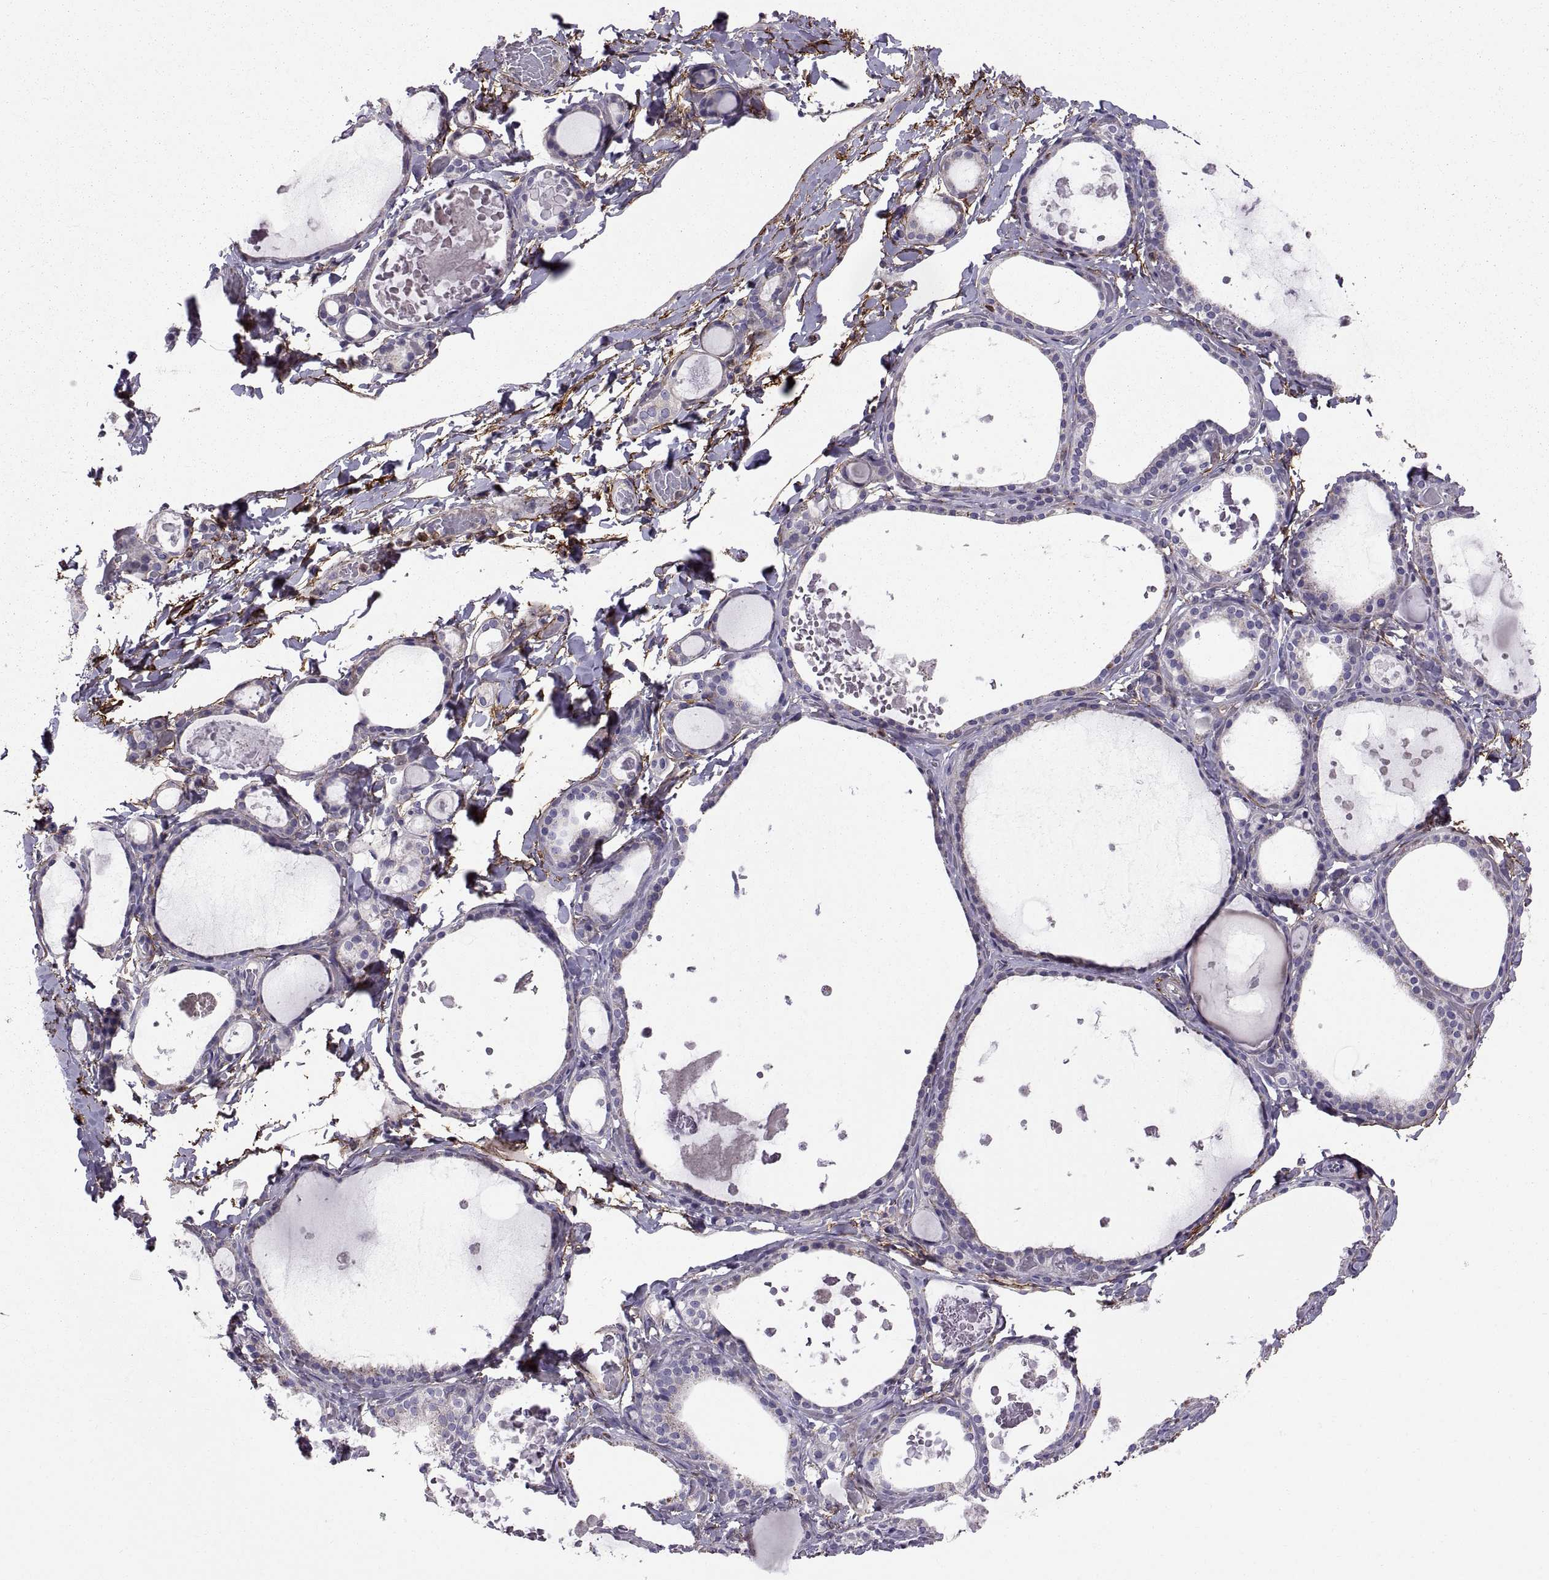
{"staining": {"intensity": "negative", "quantity": "none", "location": "none"}, "tissue": "thyroid gland", "cell_type": "Glandular cells", "image_type": "normal", "snomed": [{"axis": "morphology", "description": "Normal tissue, NOS"}, {"axis": "topography", "description": "Thyroid gland"}], "caption": "A photomicrograph of human thyroid gland is negative for staining in glandular cells. The staining is performed using DAB (3,3'-diaminobenzidine) brown chromogen with nuclei counter-stained in using hematoxylin.", "gene": "EMILIN2", "patient": {"sex": "female", "age": 56}}